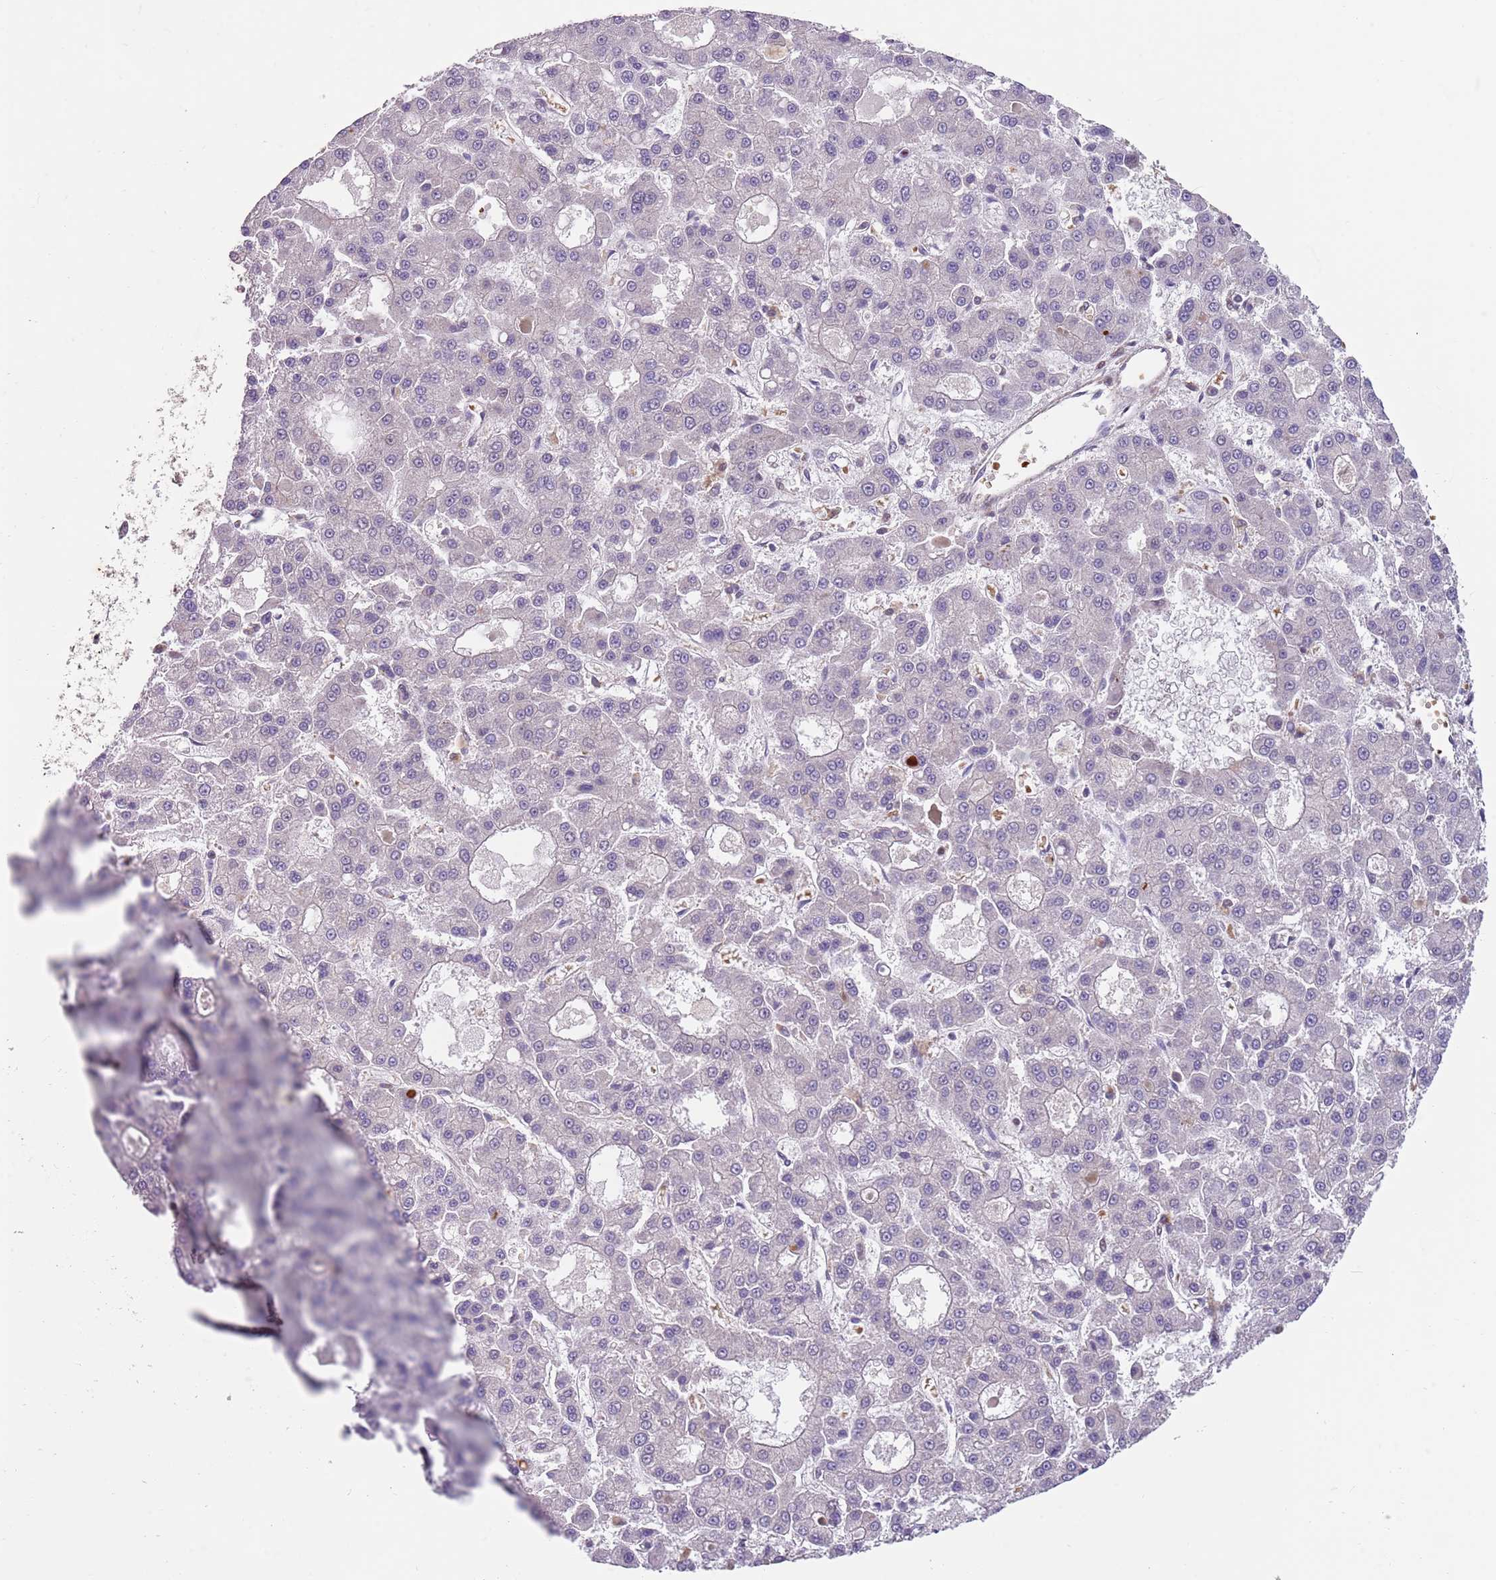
{"staining": {"intensity": "negative", "quantity": "none", "location": "none"}, "tissue": "liver cancer", "cell_type": "Tumor cells", "image_type": "cancer", "snomed": [{"axis": "morphology", "description": "Carcinoma, Hepatocellular, NOS"}, {"axis": "topography", "description": "Liver"}], "caption": "There is no significant positivity in tumor cells of liver cancer (hepatocellular carcinoma). (Stains: DAB immunohistochemistry (IHC) with hematoxylin counter stain, Microscopy: brightfield microscopy at high magnification).", "gene": "GGA1", "patient": {"sex": "male", "age": 70}}